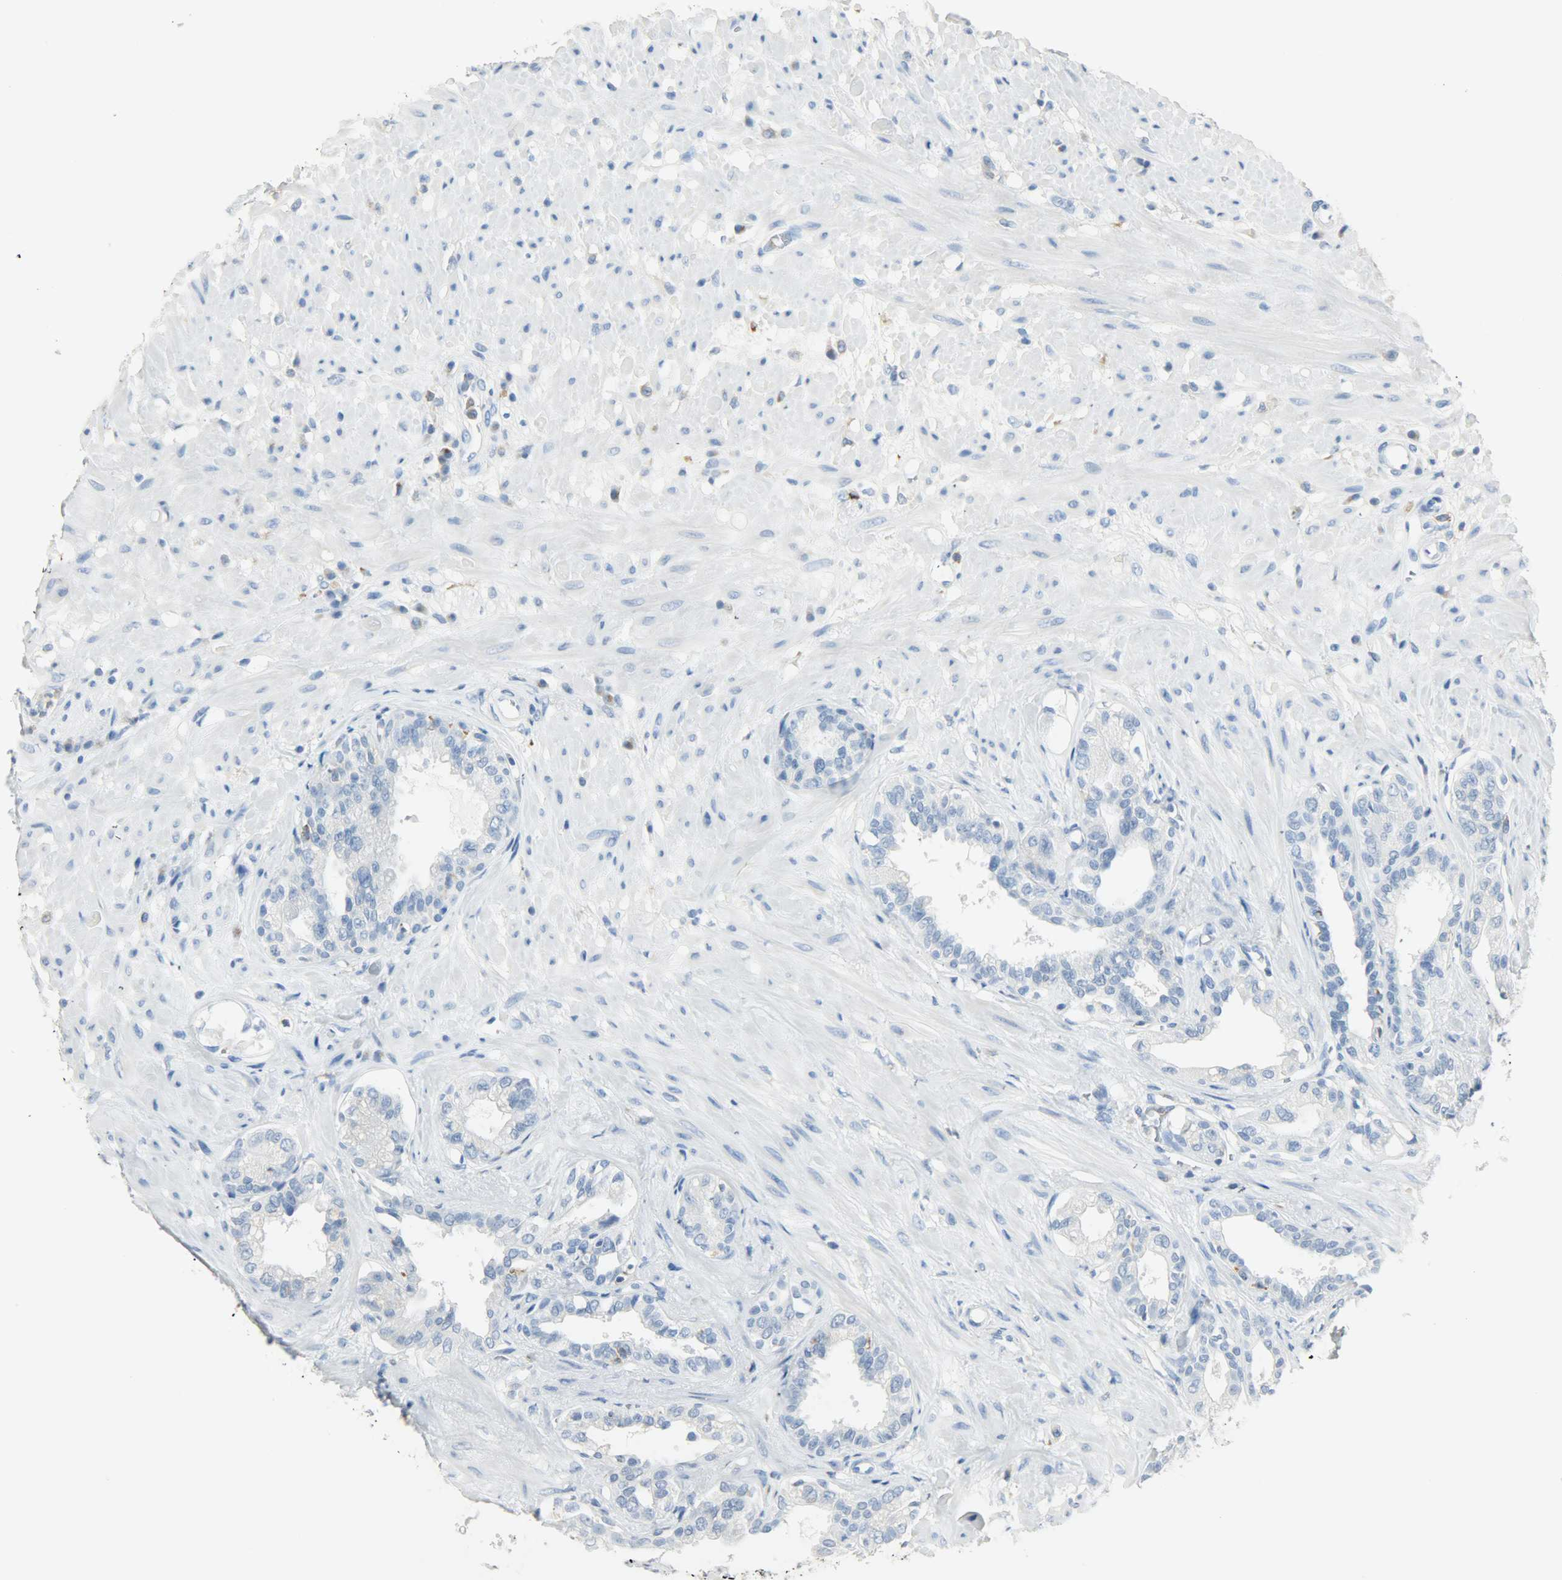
{"staining": {"intensity": "negative", "quantity": "none", "location": "none"}, "tissue": "seminal vesicle", "cell_type": "Glandular cells", "image_type": "normal", "snomed": [{"axis": "morphology", "description": "Normal tissue, NOS"}, {"axis": "topography", "description": "Seminal veicle"}], "caption": "DAB (3,3'-diaminobenzidine) immunohistochemical staining of unremarkable human seminal vesicle exhibits no significant staining in glandular cells.", "gene": "PTPN6", "patient": {"sex": "male", "age": 61}}